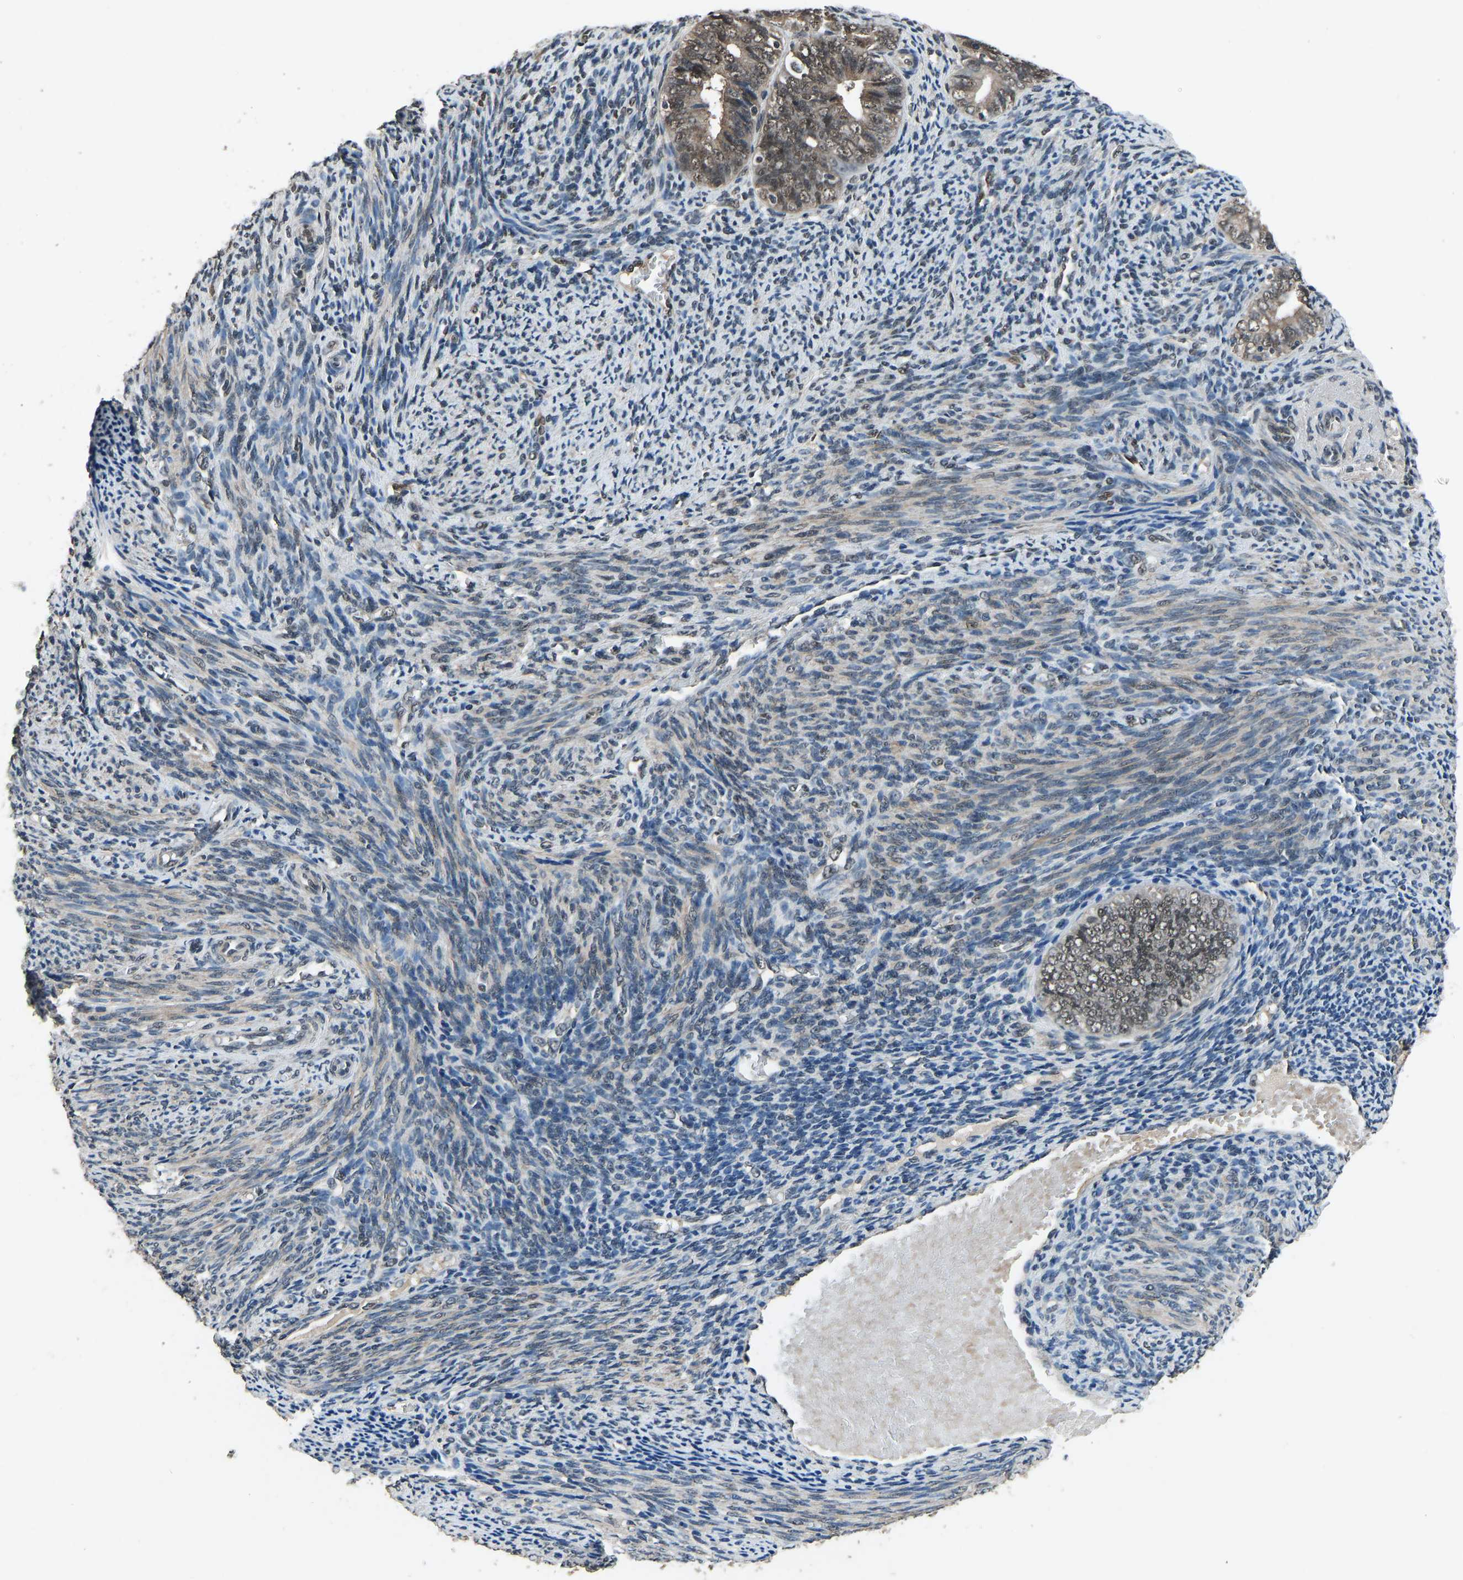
{"staining": {"intensity": "moderate", "quantity": ">75%", "location": "cytoplasmic/membranous,nuclear"}, "tissue": "endometrial cancer", "cell_type": "Tumor cells", "image_type": "cancer", "snomed": [{"axis": "morphology", "description": "Adenocarcinoma, NOS"}, {"axis": "topography", "description": "Endometrium"}], "caption": "The micrograph exhibits staining of endometrial cancer, revealing moderate cytoplasmic/membranous and nuclear protein staining (brown color) within tumor cells.", "gene": "TOX4", "patient": {"sex": "female", "age": 63}}